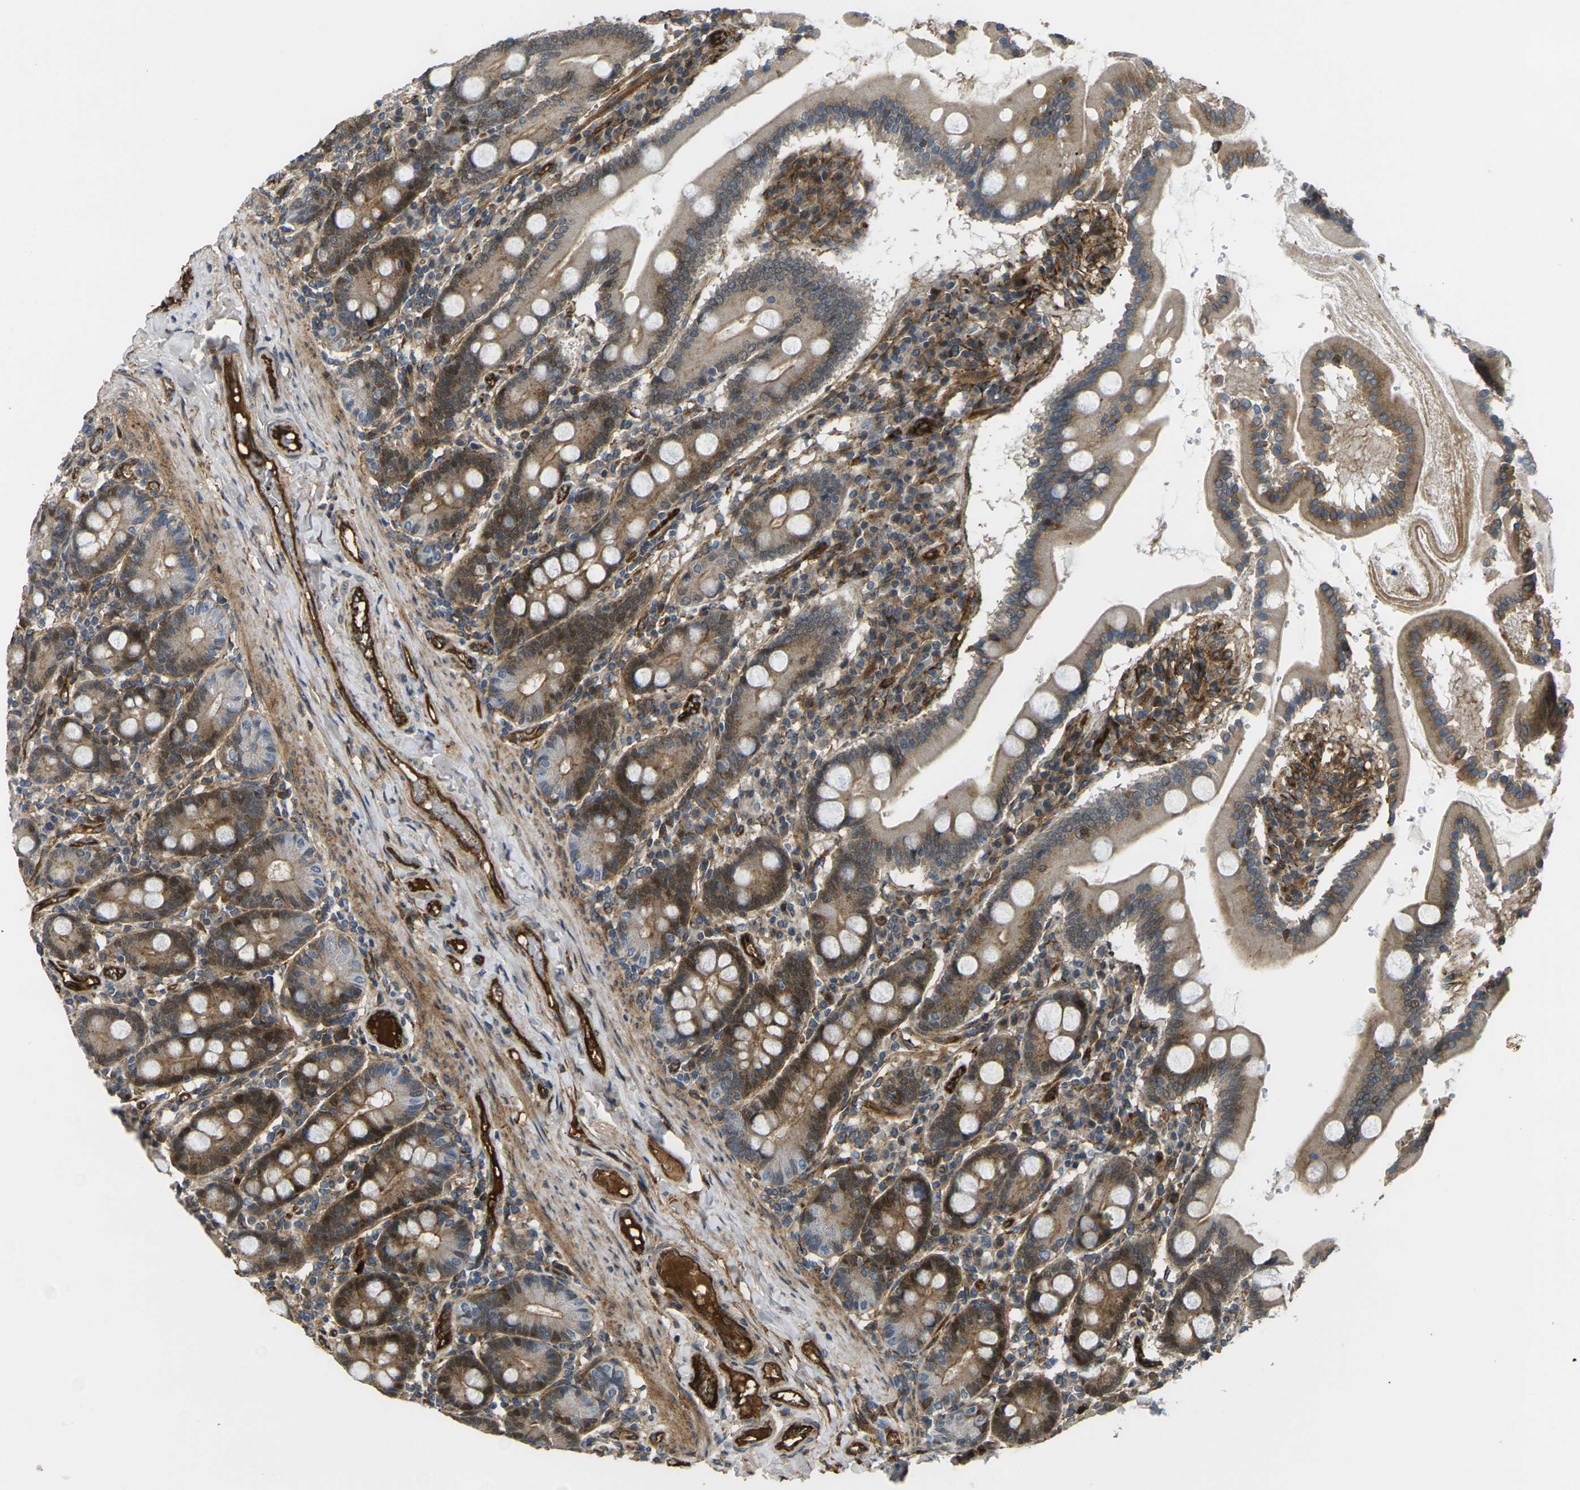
{"staining": {"intensity": "strong", "quantity": ">75%", "location": "cytoplasmic/membranous,nuclear"}, "tissue": "duodenum", "cell_type": "Glandular cells", "image_type": "normal", "snomed": [{"axis": "morphology", "description": "Normal tissue, NOS"}, {"axis": "topography", "description": "Duodenum"}], "caption": "Protein expression analysis of unremarkable duodenum shows strong cytoplasmic/membranous,nuclear expression in approximately >75% of glandular cells.", "gene": "ECE1", "patient": {"sex": "male", "age": 50}}